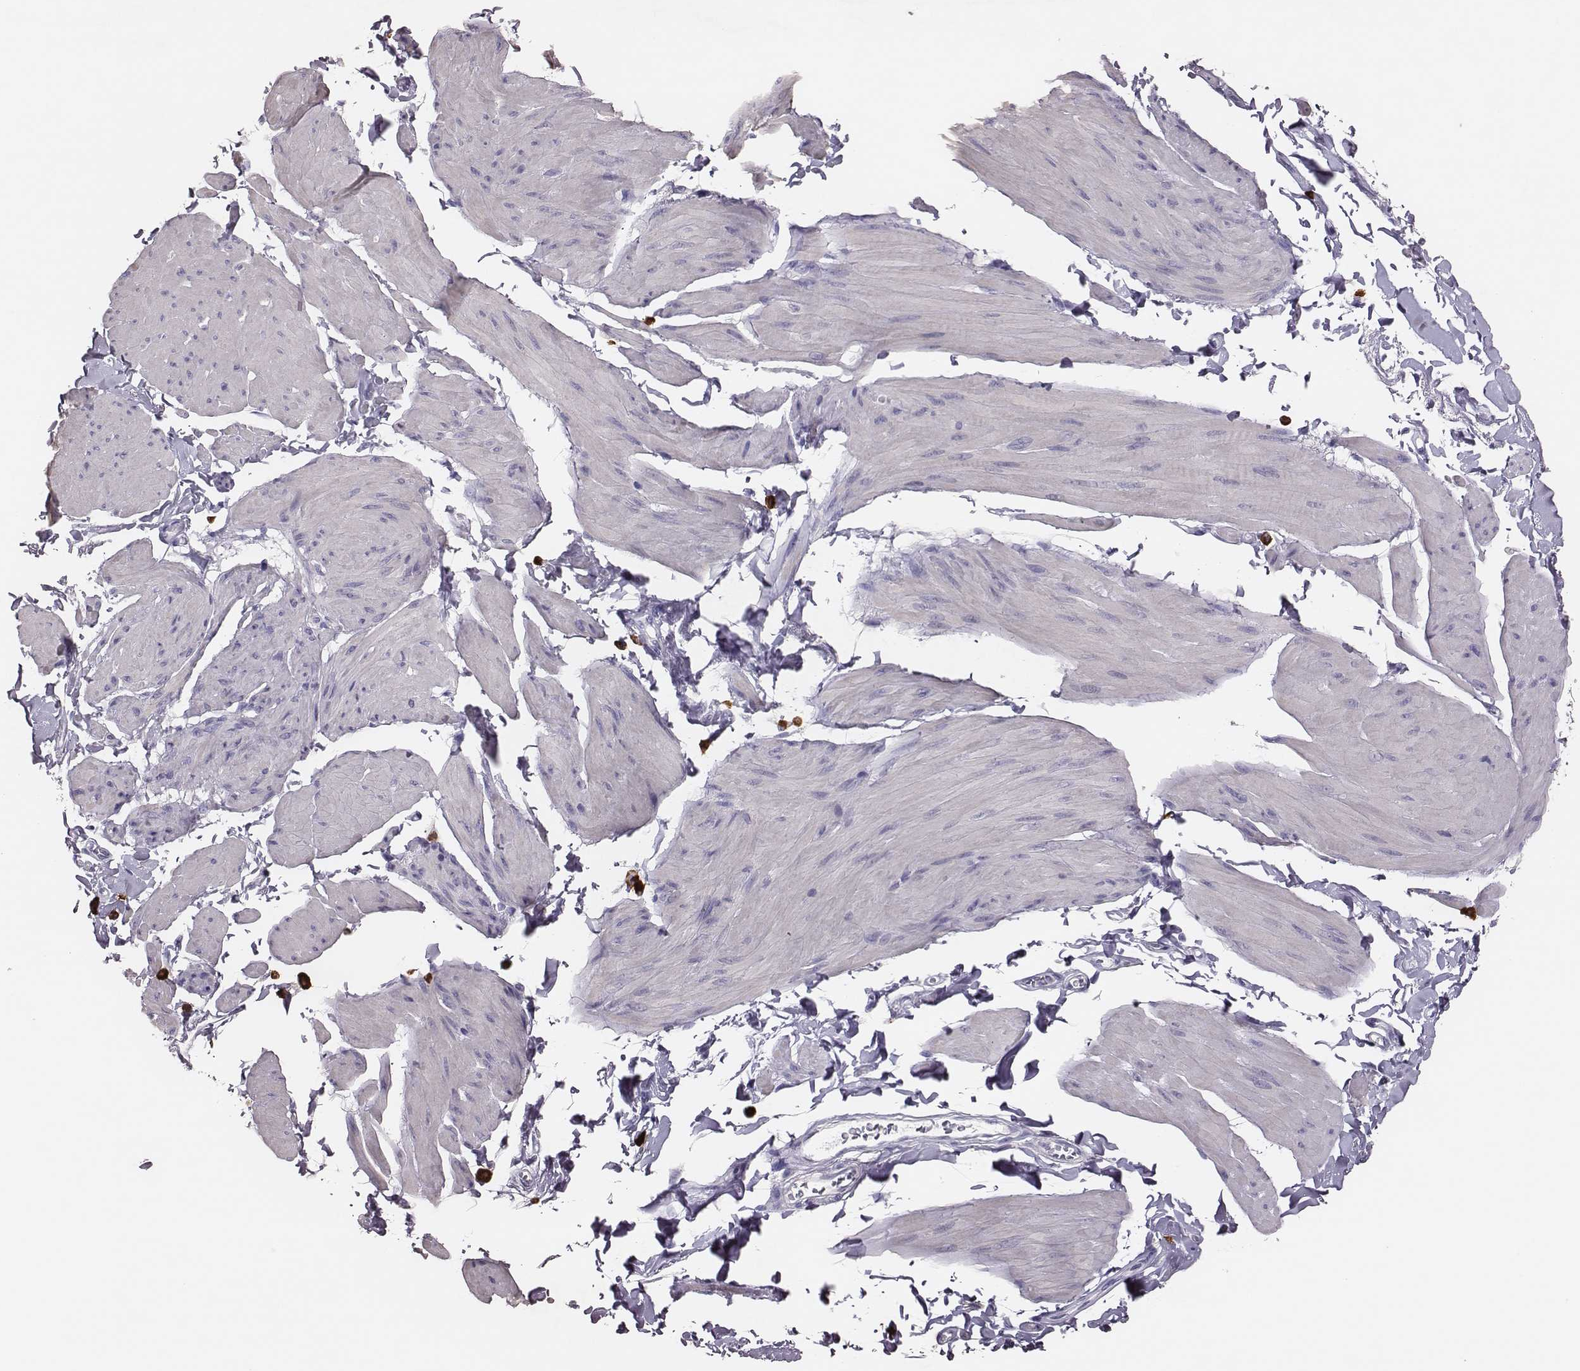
{"staining": {"intensity": "negative", "quantity": "none", "location": "none"}, "tissue": "smooth muscle", "cell_type": "Smooth muscle cells", "image_type": "normal", "snomed": [{"axis": "morphology", "description": "Normal tissue, NOS"}, {"axis": "topography", "description": "Adipose tissue"}, {"axis": "topography", "description": "Smooth muscle"}, {"axis": "topography", "description": "Peripheral nerve tissue"}], "caption": "Protein analysis of normal smooth muscle displays no significant positivity in smooth muscle cells.", "gene": "P2RY10", "patient": {"sex": "male", "age": 83}}